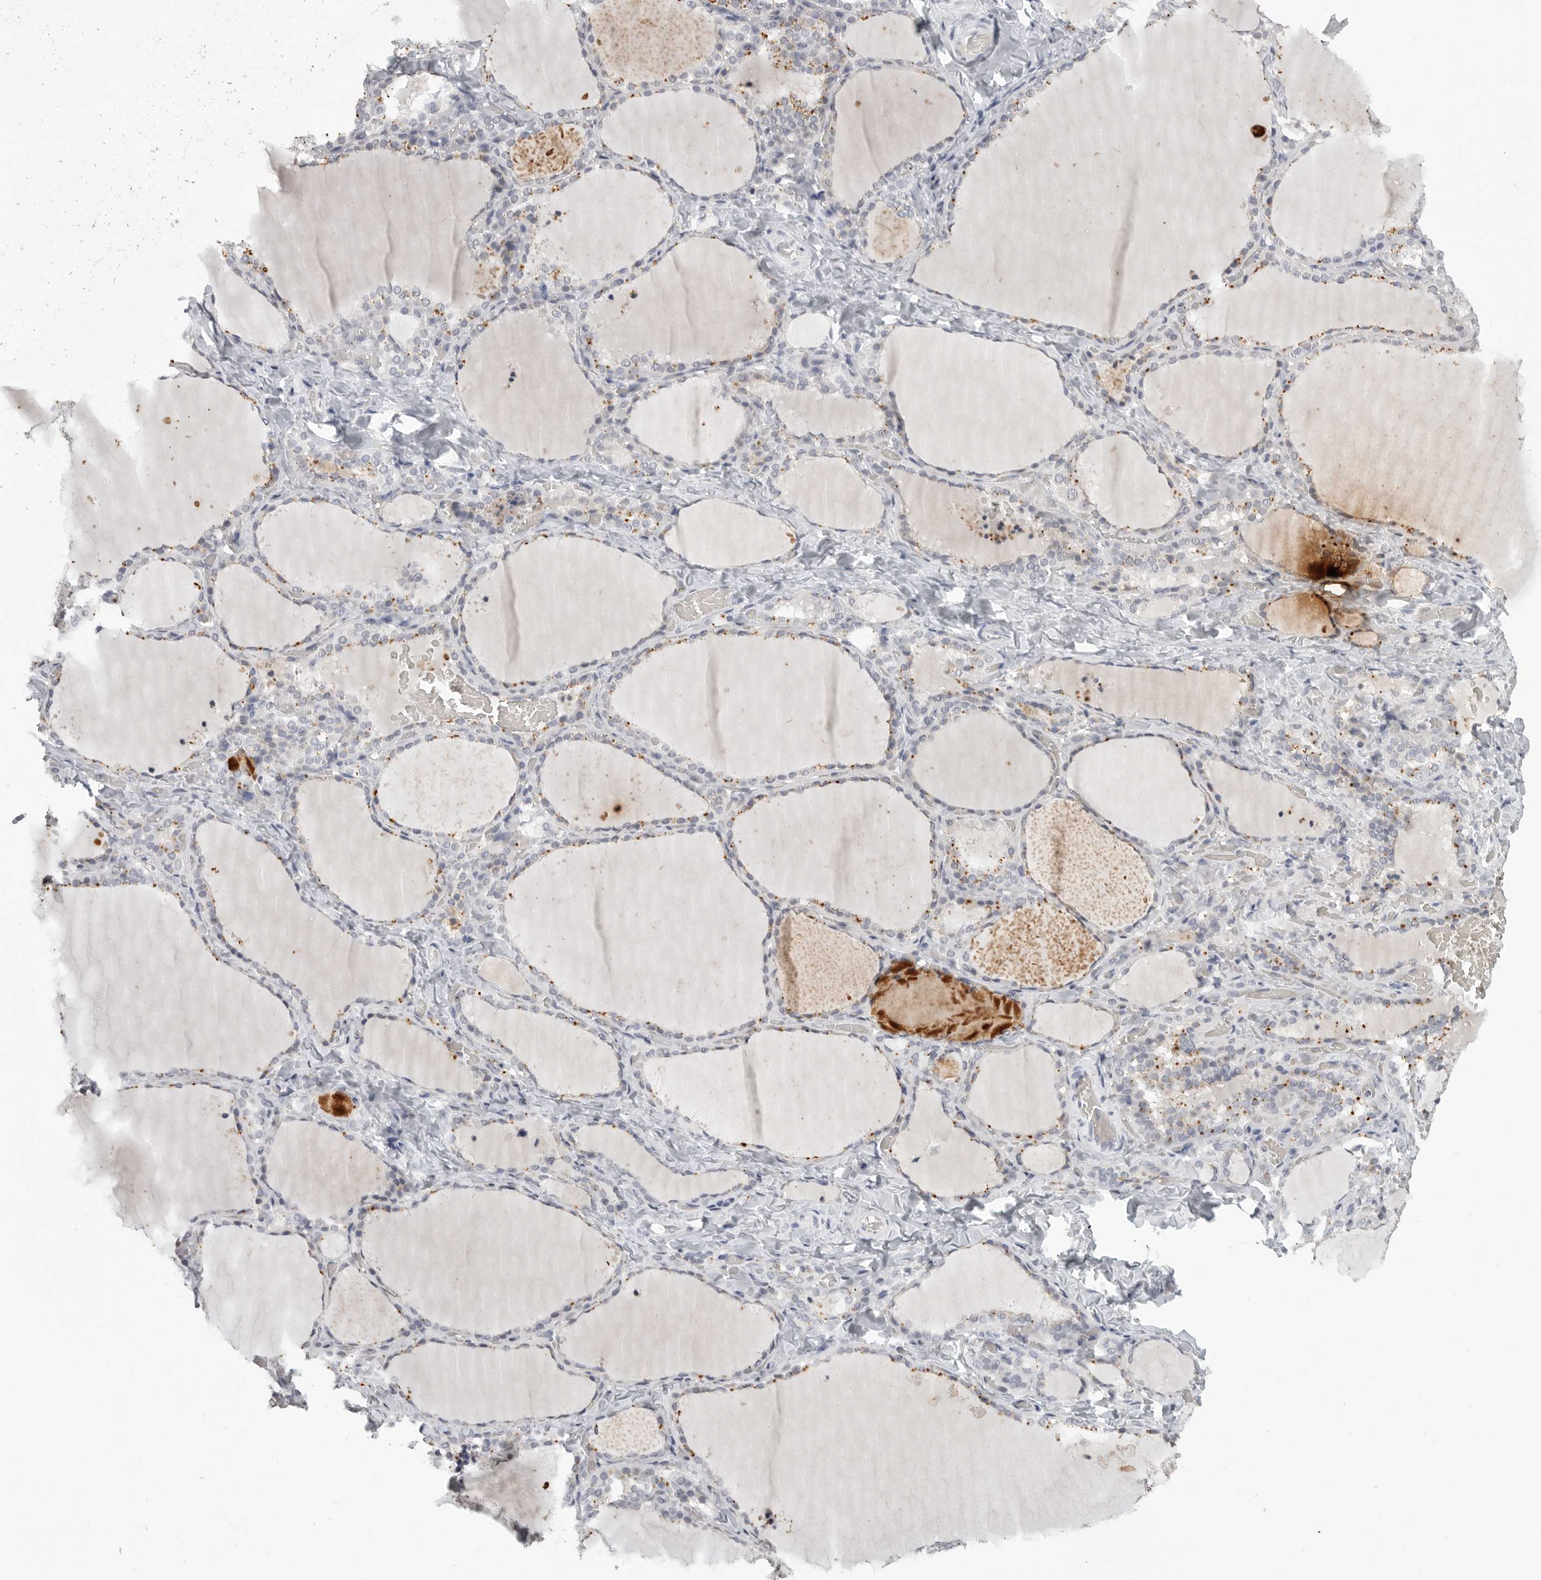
{"staining": {"intensity": "weak", "quantity": "<25%", "location": "cytoplasmic/membranous"}, "tissue": "thyroid gland", "cell_type": "Glandular cells", "image_type": "normal", "snomed": [{"axis": "morphology", "description": "Normal tissue, NOS"}, {"axis": "topography", "description": "Thyroid gland"}], "caption": "Thyroid gland was stained to show a protein in brown. There is no significant positivity in glandular cells. Brightfield microscopy of immunohistochemistry stained with DAB (3,3'-diaminobenzidine) (brown) and hematoxylin (blue), captured at high magnification.", "gene": "PRSS1", "patient": {"sex": "female", "age": 22}}